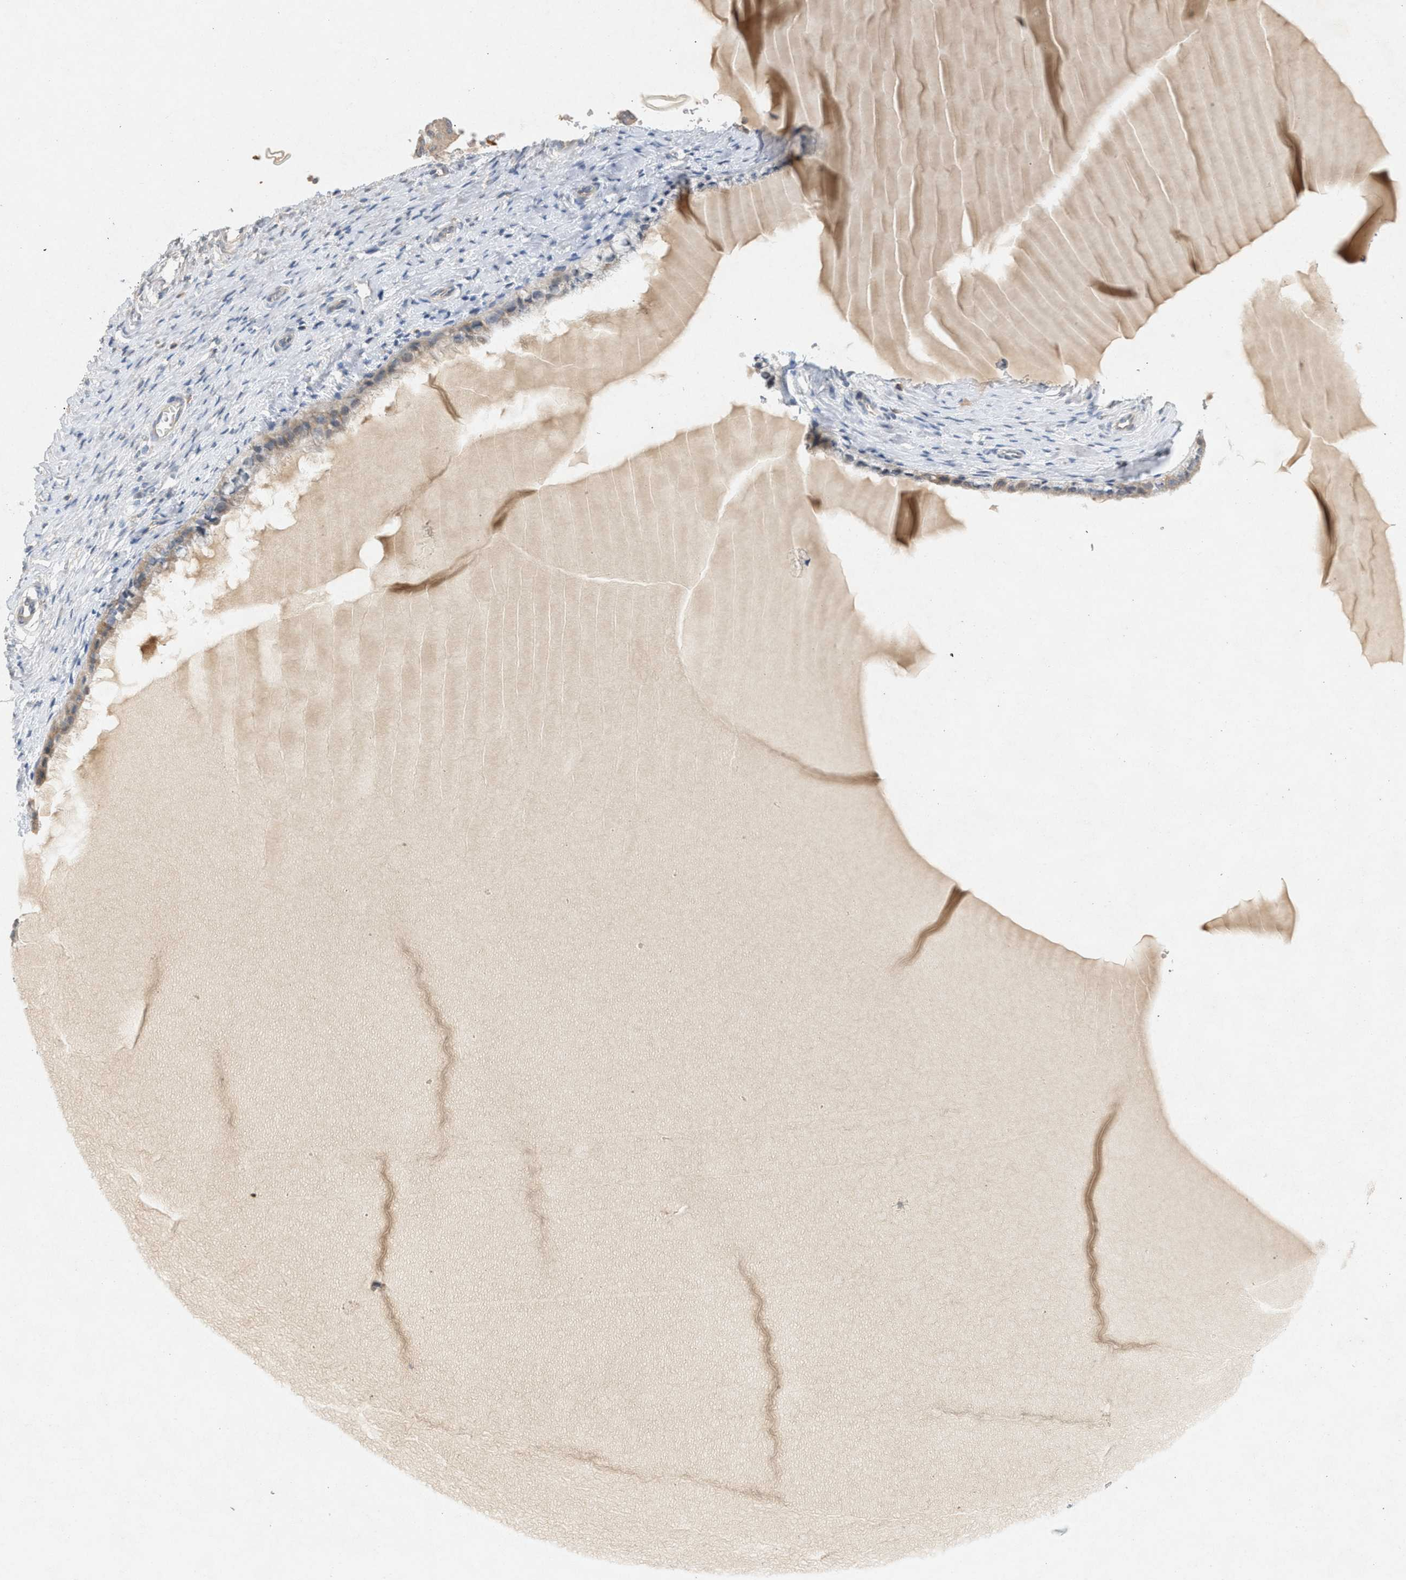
{"staining": {"intensity": "weak", "quantity": ">75%", "location": "cytoplasmic/membranous"}, "tissue": "cervix", "cell_type": "Glandular cells", "image_type": "normal", "snomed": [{"axis": "morphology", "description": "Normal tissue, NOS"}, {"axis": "topography", "description": "Cervix"}], "caption": "DAB immunohistochemical staining of benign human cervix reveals weak cytoplasmic/membranous protein staining in about >75% of glandular cells.", "gene": "DCAF7", "patient": {"sex": "female", "age": 55}}